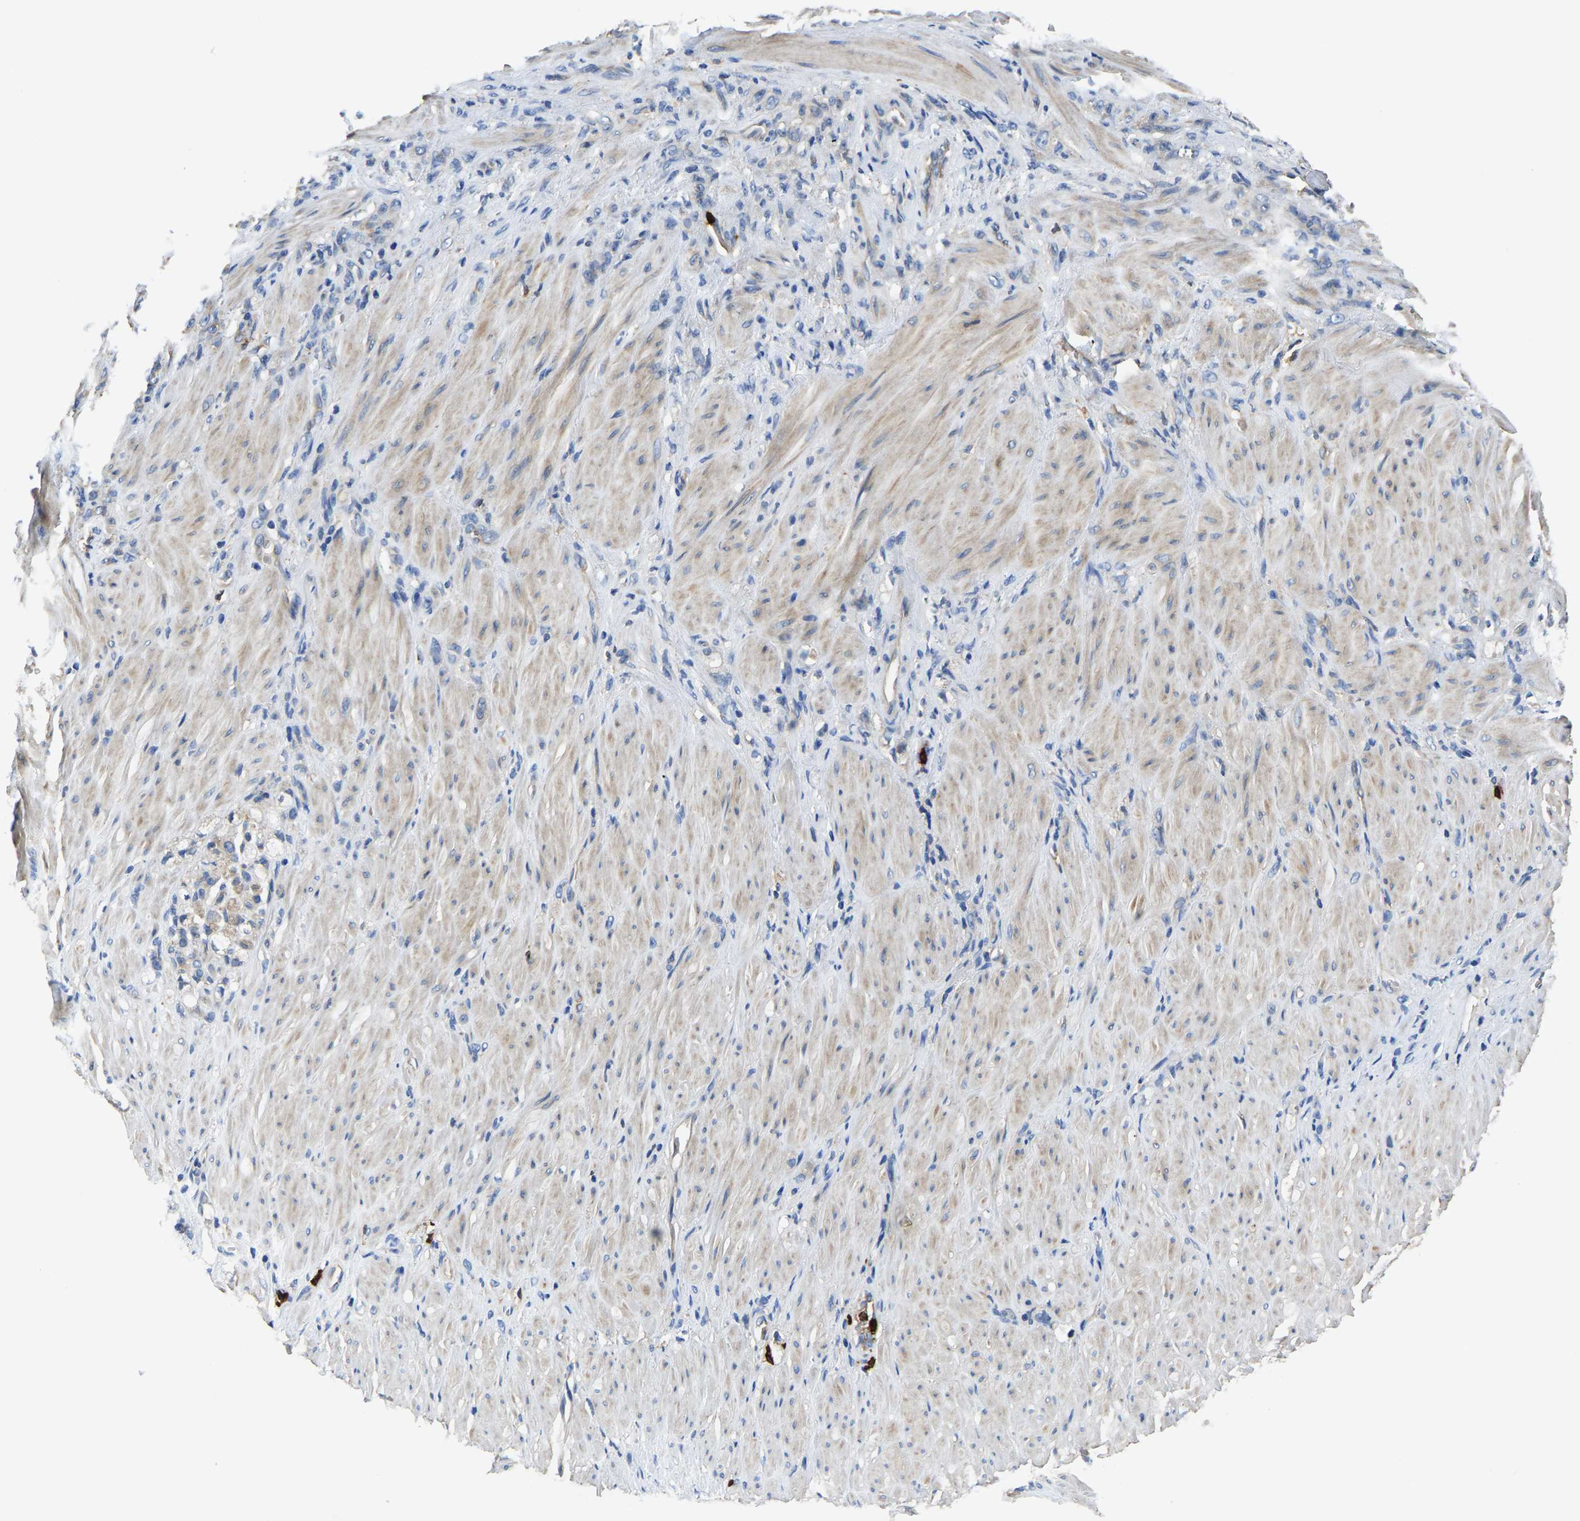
{"staining": {"intensity": "negative", "quantity": "none", "location": "none"}, "tissue": "stomach cancer", "cell_type": "Tumor cells", "image_type": "cancer", "snomed": [{"axis": "morphology", "description": "Normal tissue, NOS"}, {"axis": "morphology", "description": "Adenocarcinoma, NOS"}, {"axis": "topography", "description": "Stomach"}], "caption": "The micrograph shows no staining of tumor cells in stomach adenocarcinoma. The staining is performed using DAB brown chromogen with nuclei counter-stained in using hematoxylin.", "gene": "TRAF6", "patient": {"sex": "male", "age": 82}}